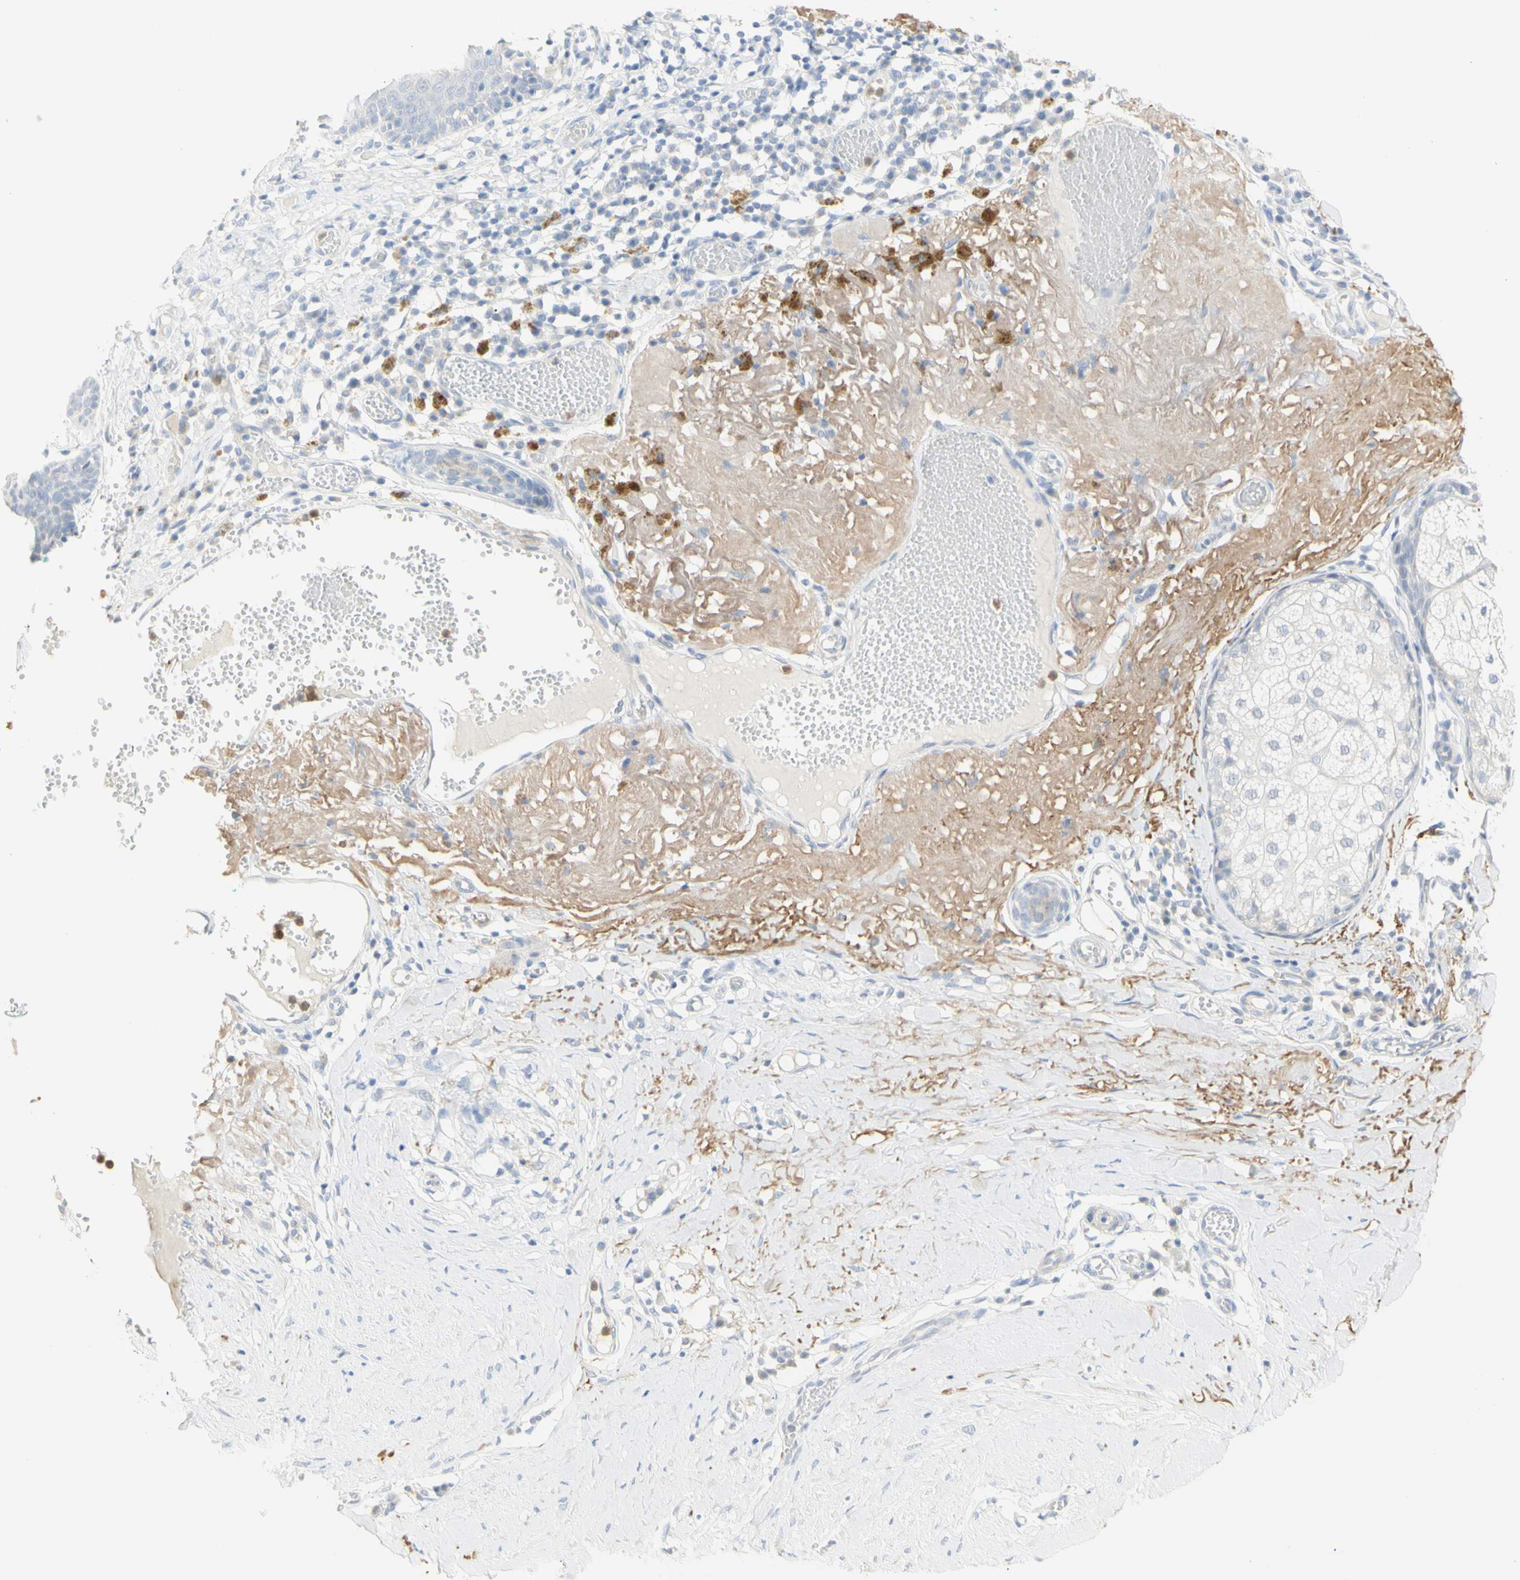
{"staining": {"intensity": "negative", "quantity": "none", "location": "none"}, "tissue": "melanoma", "cell_type": "Tumor cells", "image_type": "cancer", "snomed": [{"axis": "morphology", "description": "Malignant melanoma in situ"}, {"axis": "morphology", "description": "Malignant melanoma, NOS"}, {"axis": "topography", "description": "Skin"}], "caption": "The photomicrograph reveals no staining of tumor cells in melanoma.", "gene": "B4GALNT3", "patient": {"sex": "female", "age": 88}}